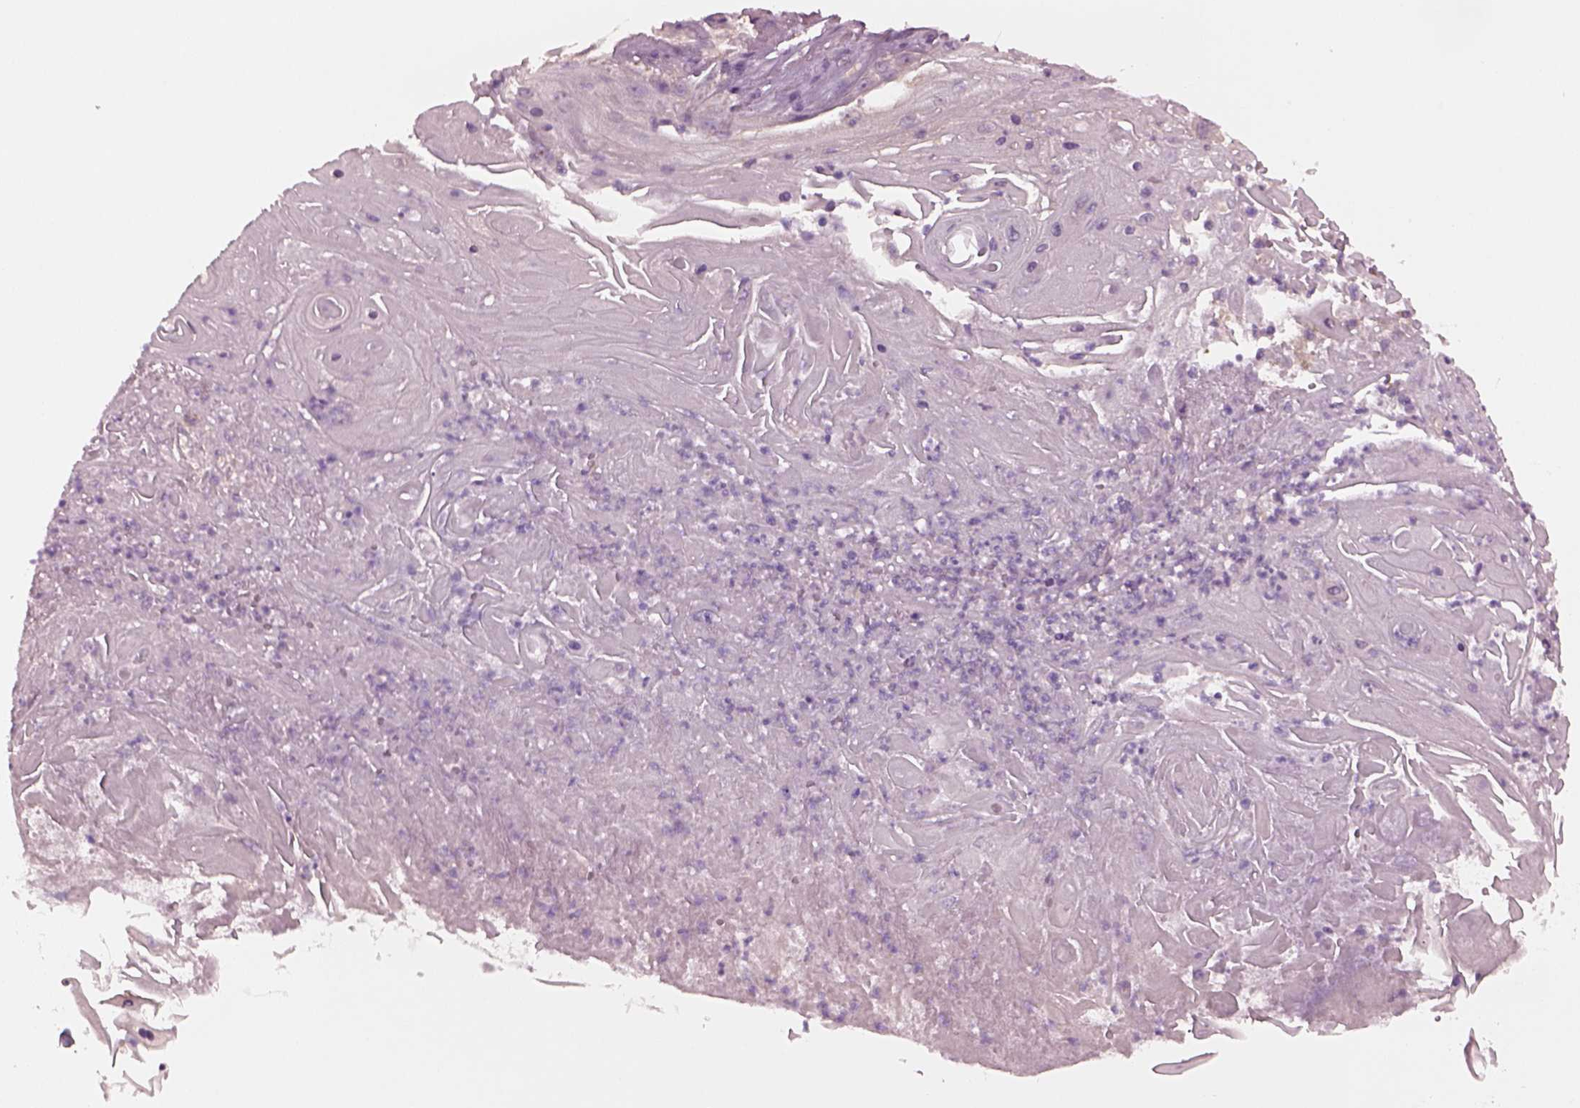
{"staining": {"intensity": "negative", "quantity": "none", "location": "none"}, "tissue": "skin cancer", "cell_type": "Tumor cells", "image_type": "cancer", "snomed": [{"axis": "morphology", "description": "Squamous cell carcinoma, NOS"}, {"axis": "topography", "description": "Skin"}], "caption": "IHC photomicrograph of skin cancer (squamous cell carcinoma) stained for a protein (brown), which displays no positivity in tumor cells.", "gene": "SHTN1", "patient": {"sex": "male", "age": 62}}